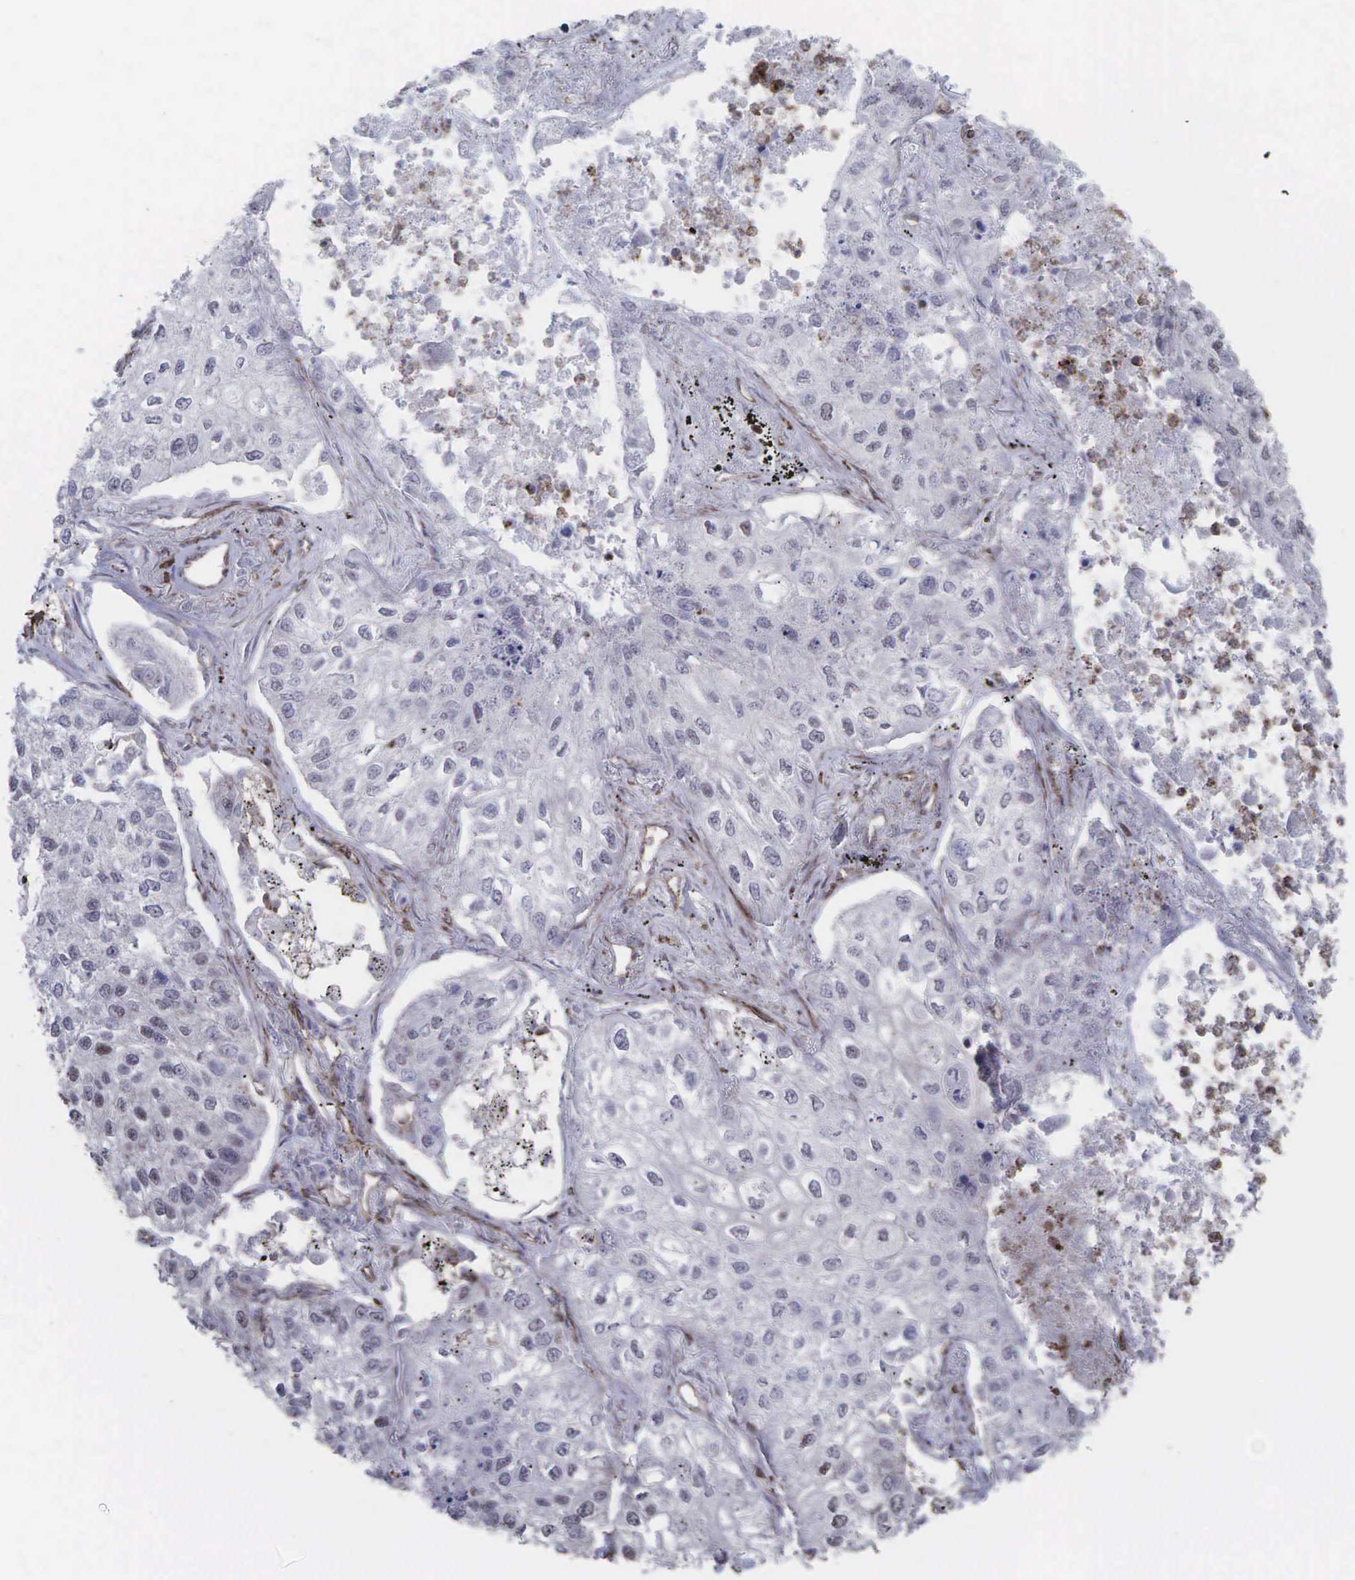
{"staining": {"intensity": "negative", "quantity": "none", "location": "none"}, "tissue": "lung cancer", "cell_type": "Tumor cells", "image_type": "cancer", "snomed": [{"axis": "morphology", "description": "Squamous cell carcinoma, NOS"}, {"axis": "topography", "description": "Lung"}], "caption": "Tumor cells are negative for brown protein staining in squamous cell carcinoma (lung).", "gene": "GPRASP1", "patient": {"sex": "male", "age": 75}}